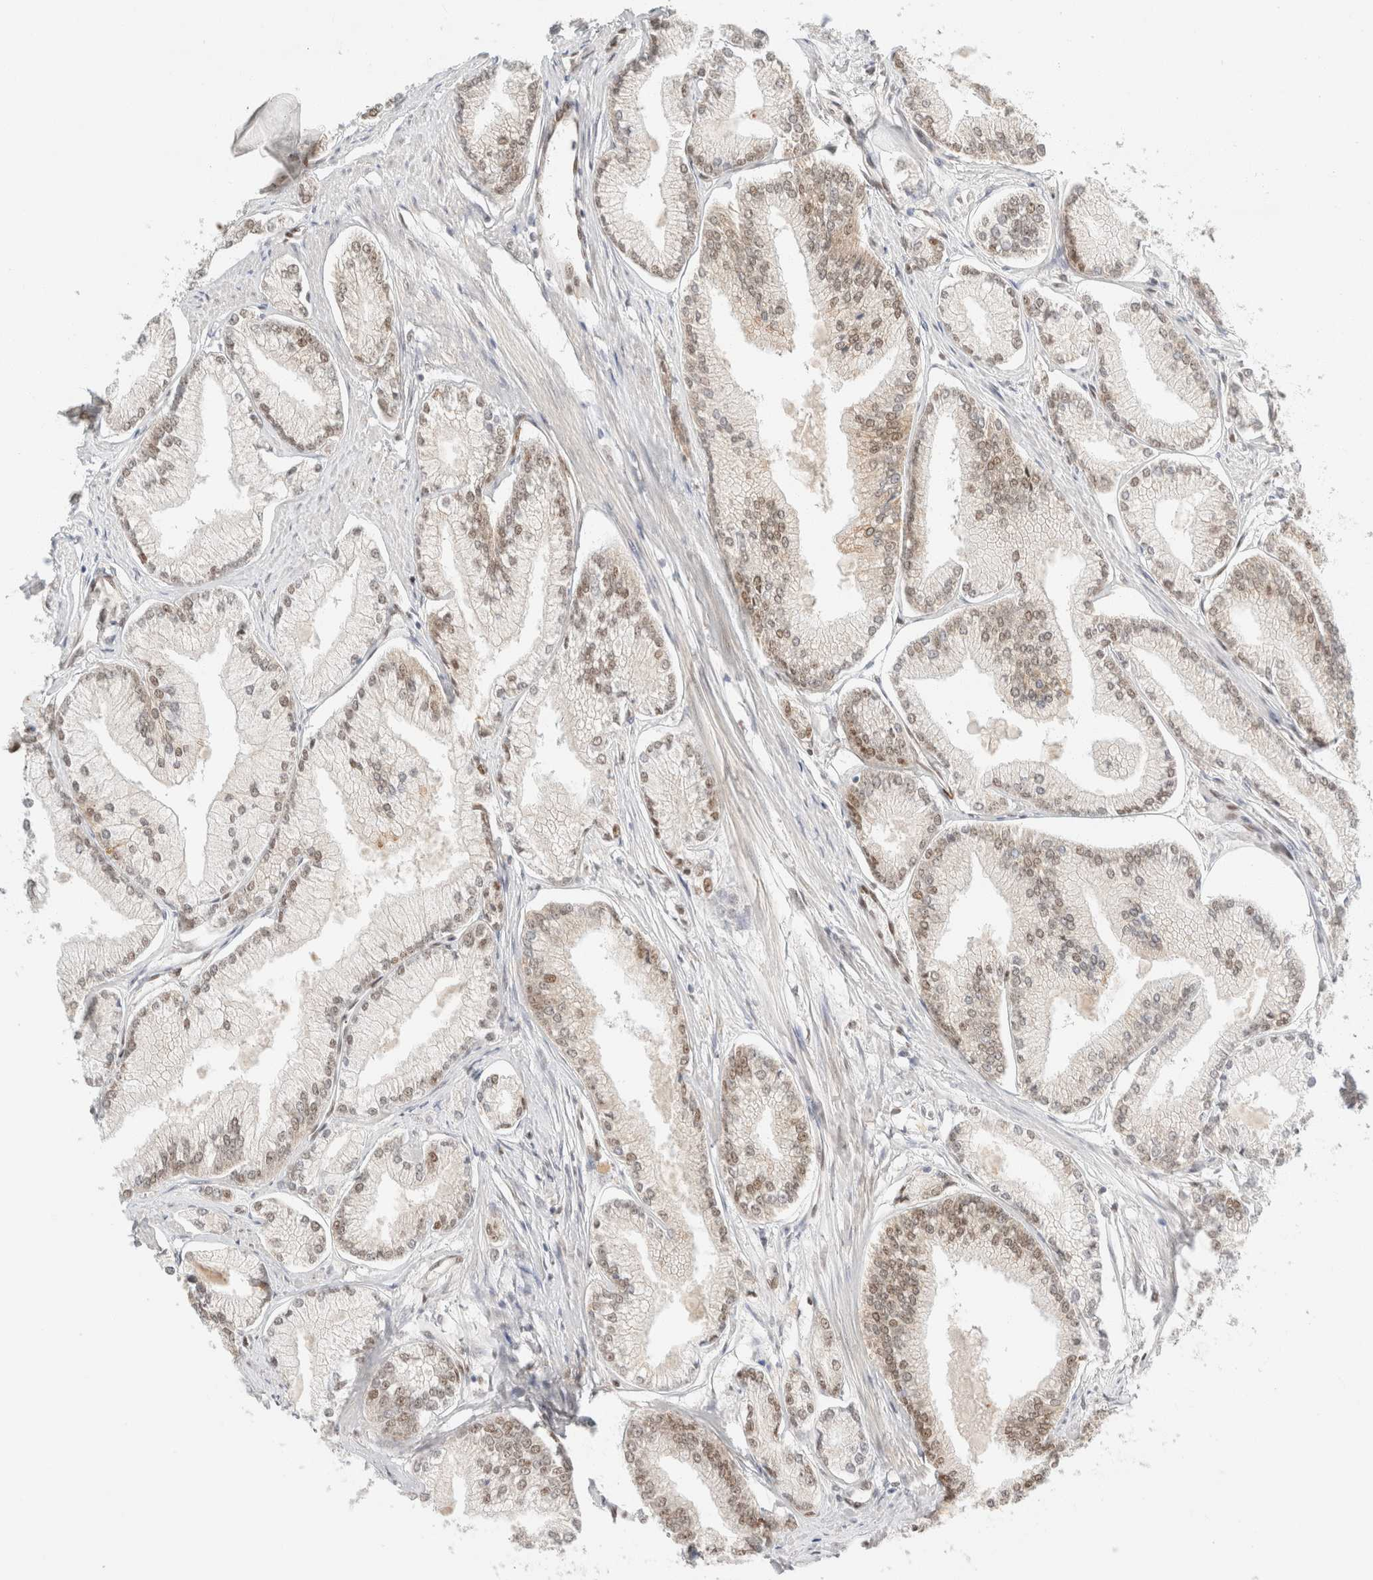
{"staining": {"intensity": "moderate", "quantity": ">75%", "location": "nuclear"}, "tissue": "prostate cancer", "cell_type": "Tumor cells", "image_type": "cancer", "snomed": [{"axis": "morphology", "description": "Adenocarcinoma, Low grade"}, {"axis": "topography", "description": "Prostate"}], "caption": "Immunohistochemical staining of human prostate cancer (adenocarcinoma (low-grade)) exhibits medium levels of moderate nuclear protein staining in approximately >75% of tumor cells. The staining is performed using DAB brown chromogen to label protein expression. The nuclei are counter-stained blue using hematoxylin.", "gene": "ZNF768", "patient": {"sex": "male", "age": 52}}